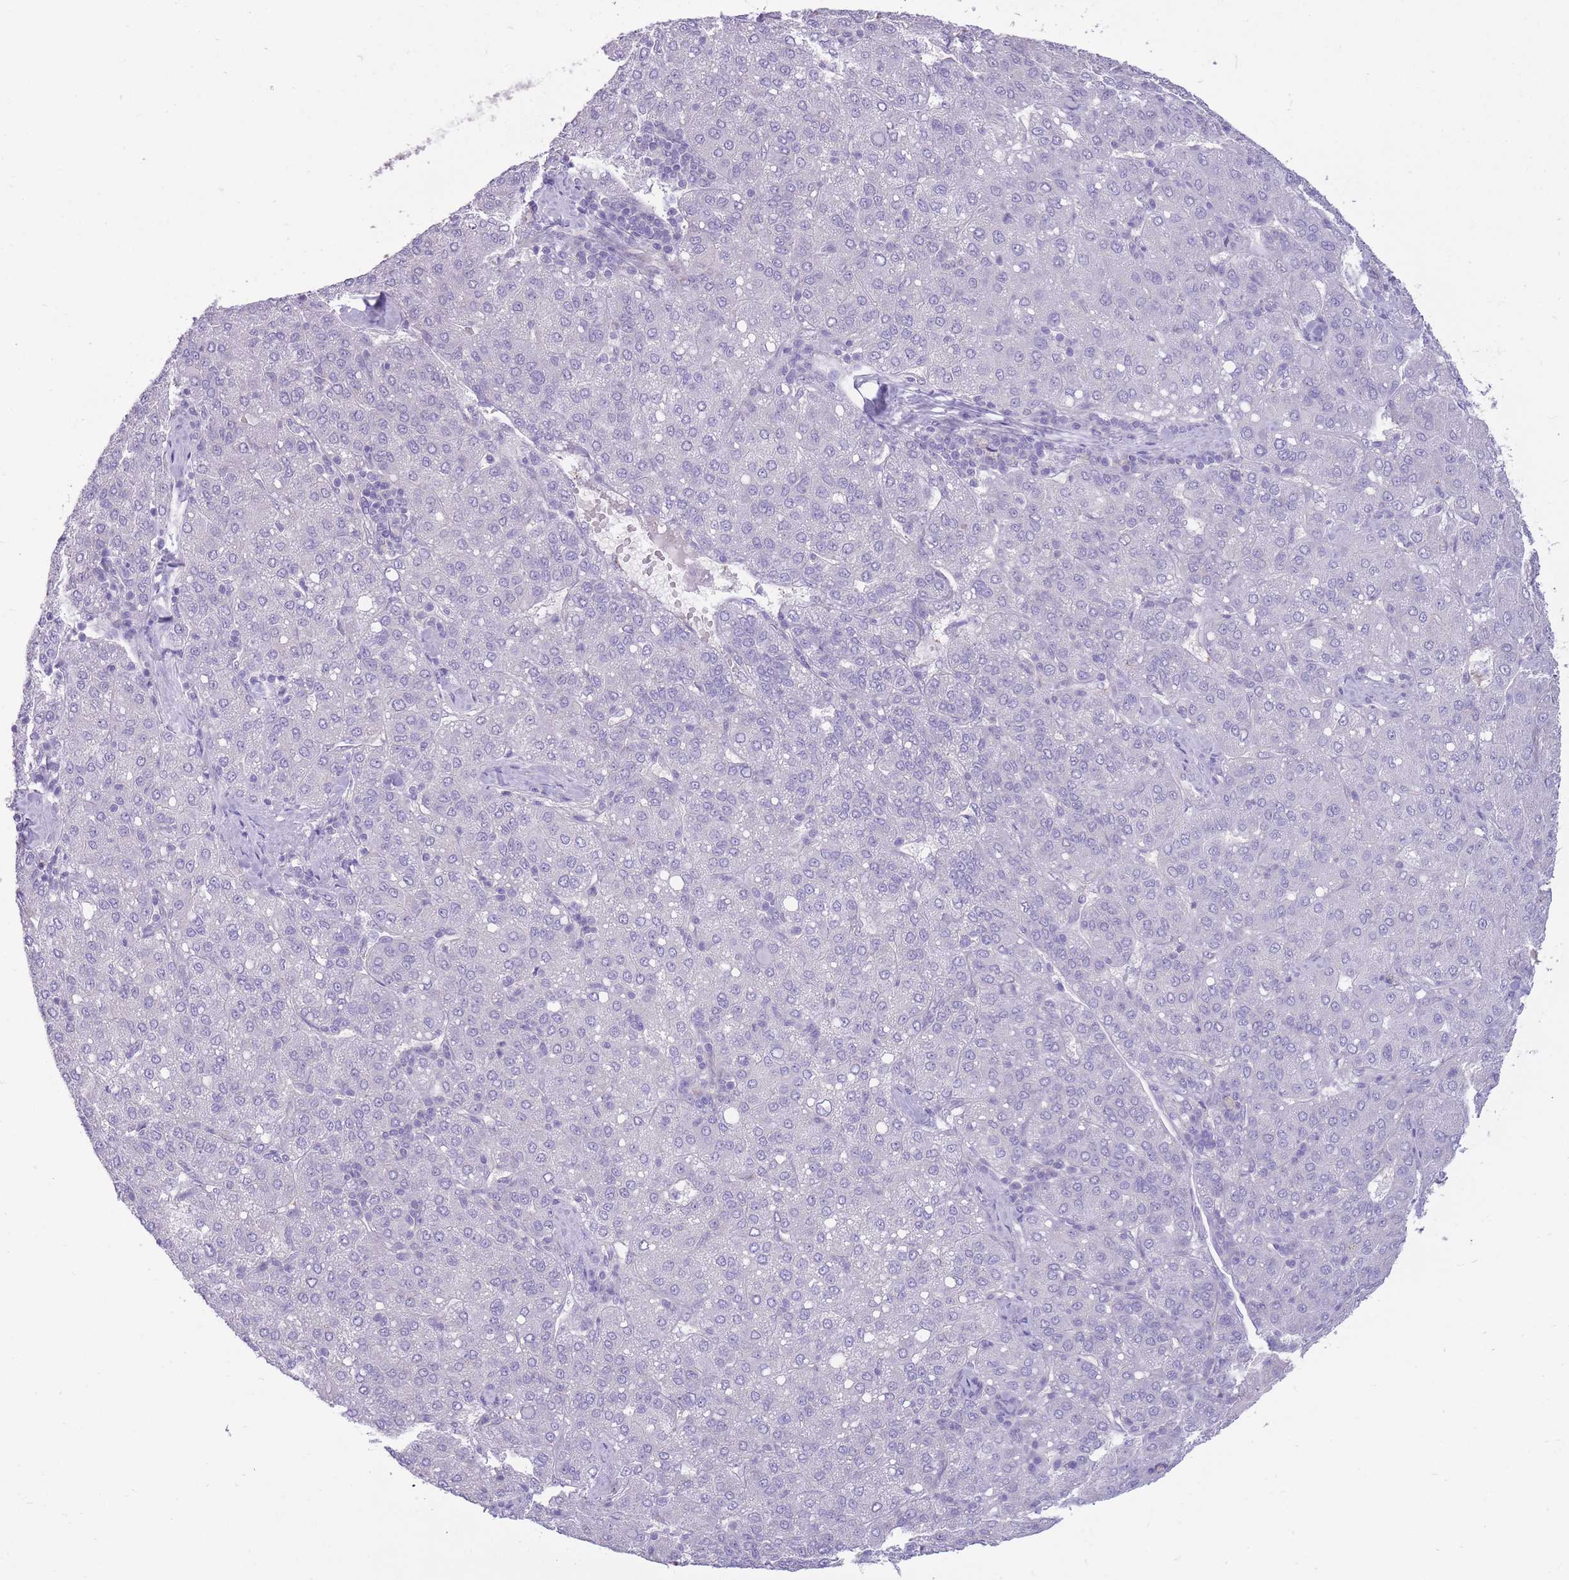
{"staining": {"intensity": "negative", "quantity": "none", "location": "none"}, "tissue": "liver cancer", "cell_type": "Tumor cells", "image_type": "cancer", "snomed": [{"axis": "morphology", "description": "Carcinoma, Hepatocellular, NOS"}, {"axis": "topography", "description": "Liver"}], "caption": "Tumor cells are negative for brown protein staining in hepatocellular carcinoma (liver).", "gene": "RGS11", "patient": {"sex": "male", "age": 65}}